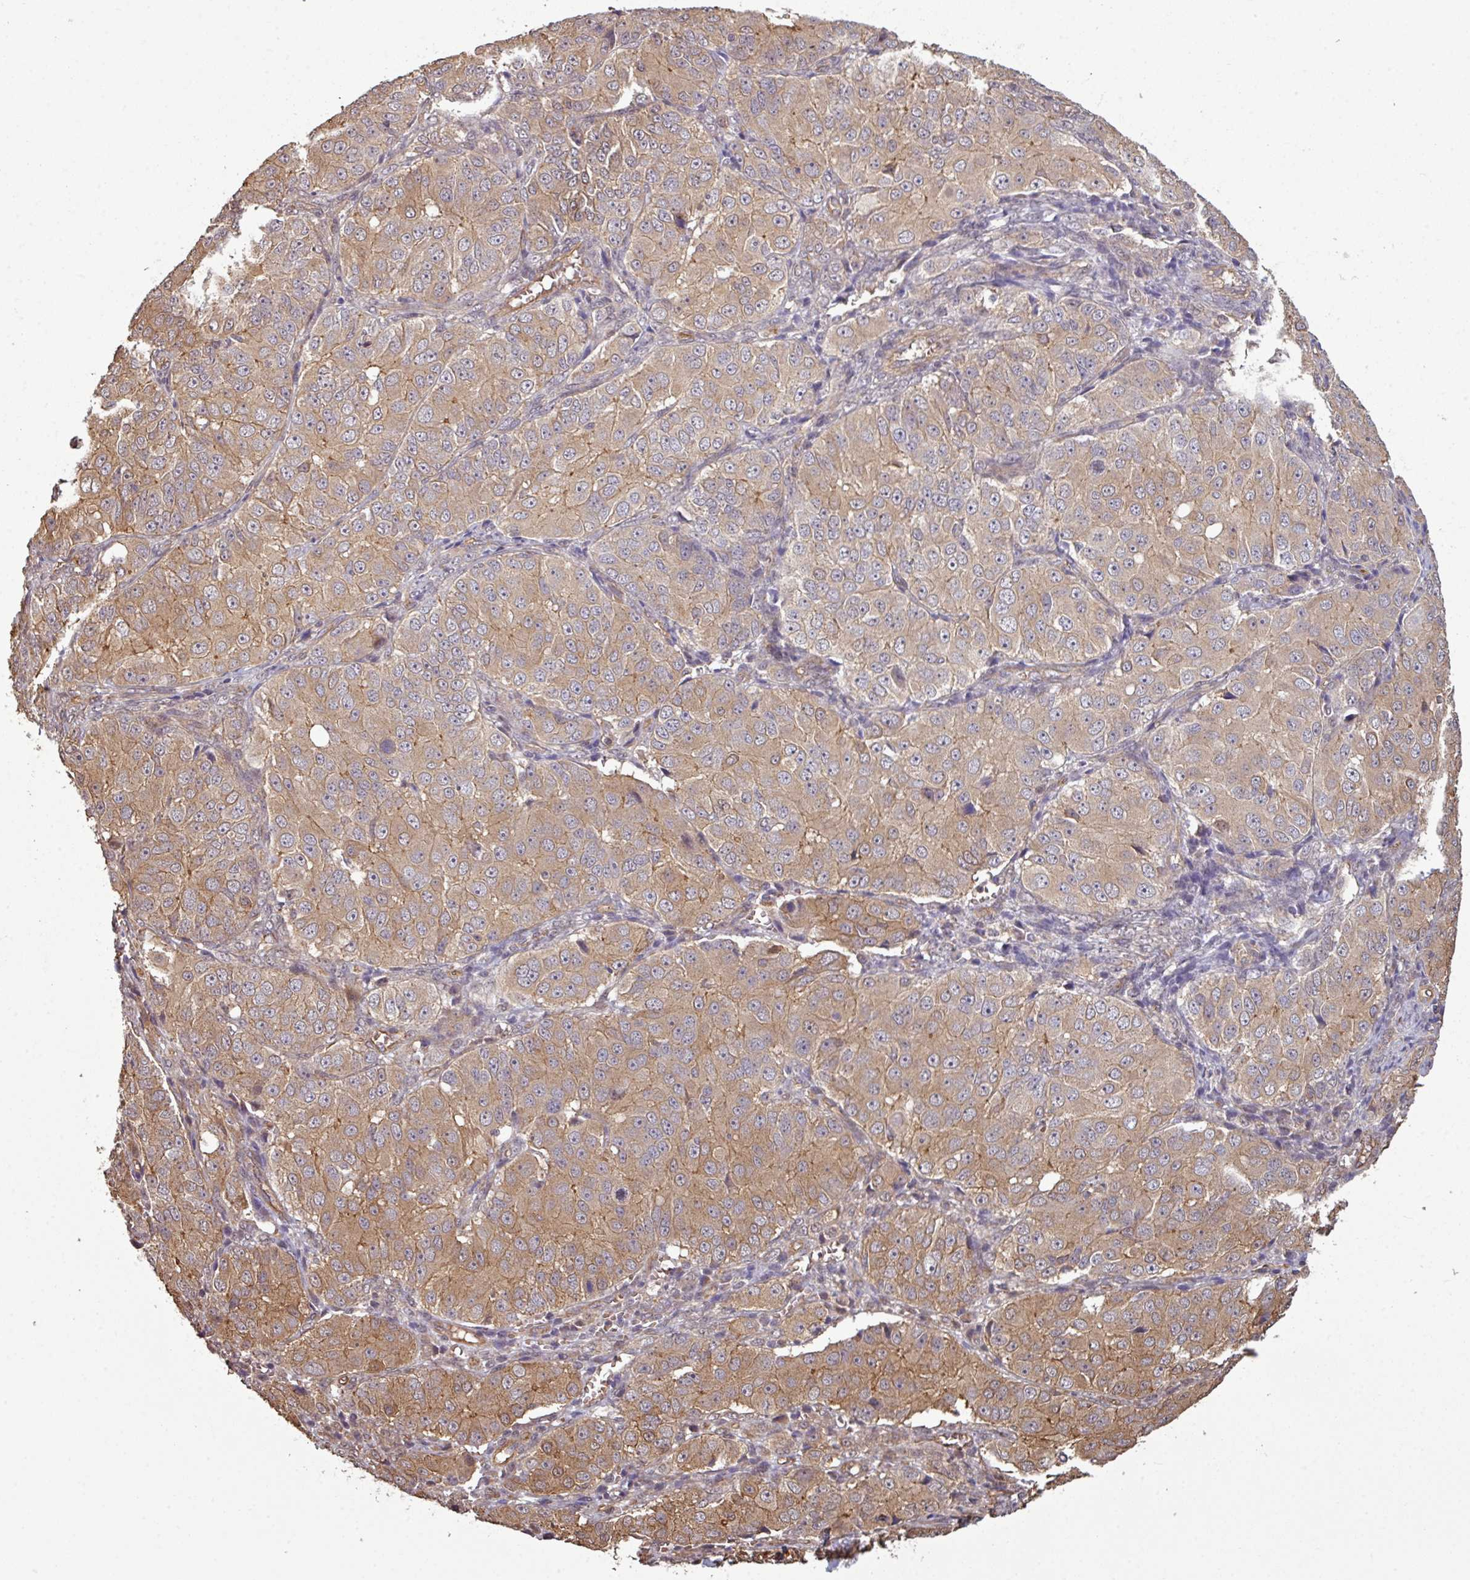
{"staining": {"intensity": "moderate", "quantity": ">75%", "location": "cytoplasmic/membranous"}, "tissue": "ovarian cancer", "cell_type": "Tumor cells", "image_type": "cancer", "snomed": [{"axis": "morphology", "description": "Carcinoma, endometroid"}, {"axis": "topography", "description": "Ovary"}], "caption": "Ovarian cancer tissue reveals moderate cytoplasmic/membranous expression in about >75% of tumor cells, visualized by immunohistochemistry. (brown staining indicates protein expression, while blue staining denotes nuclei).", "gene": "NHSL2", "patient": {"sex": "female", "age": 51}}